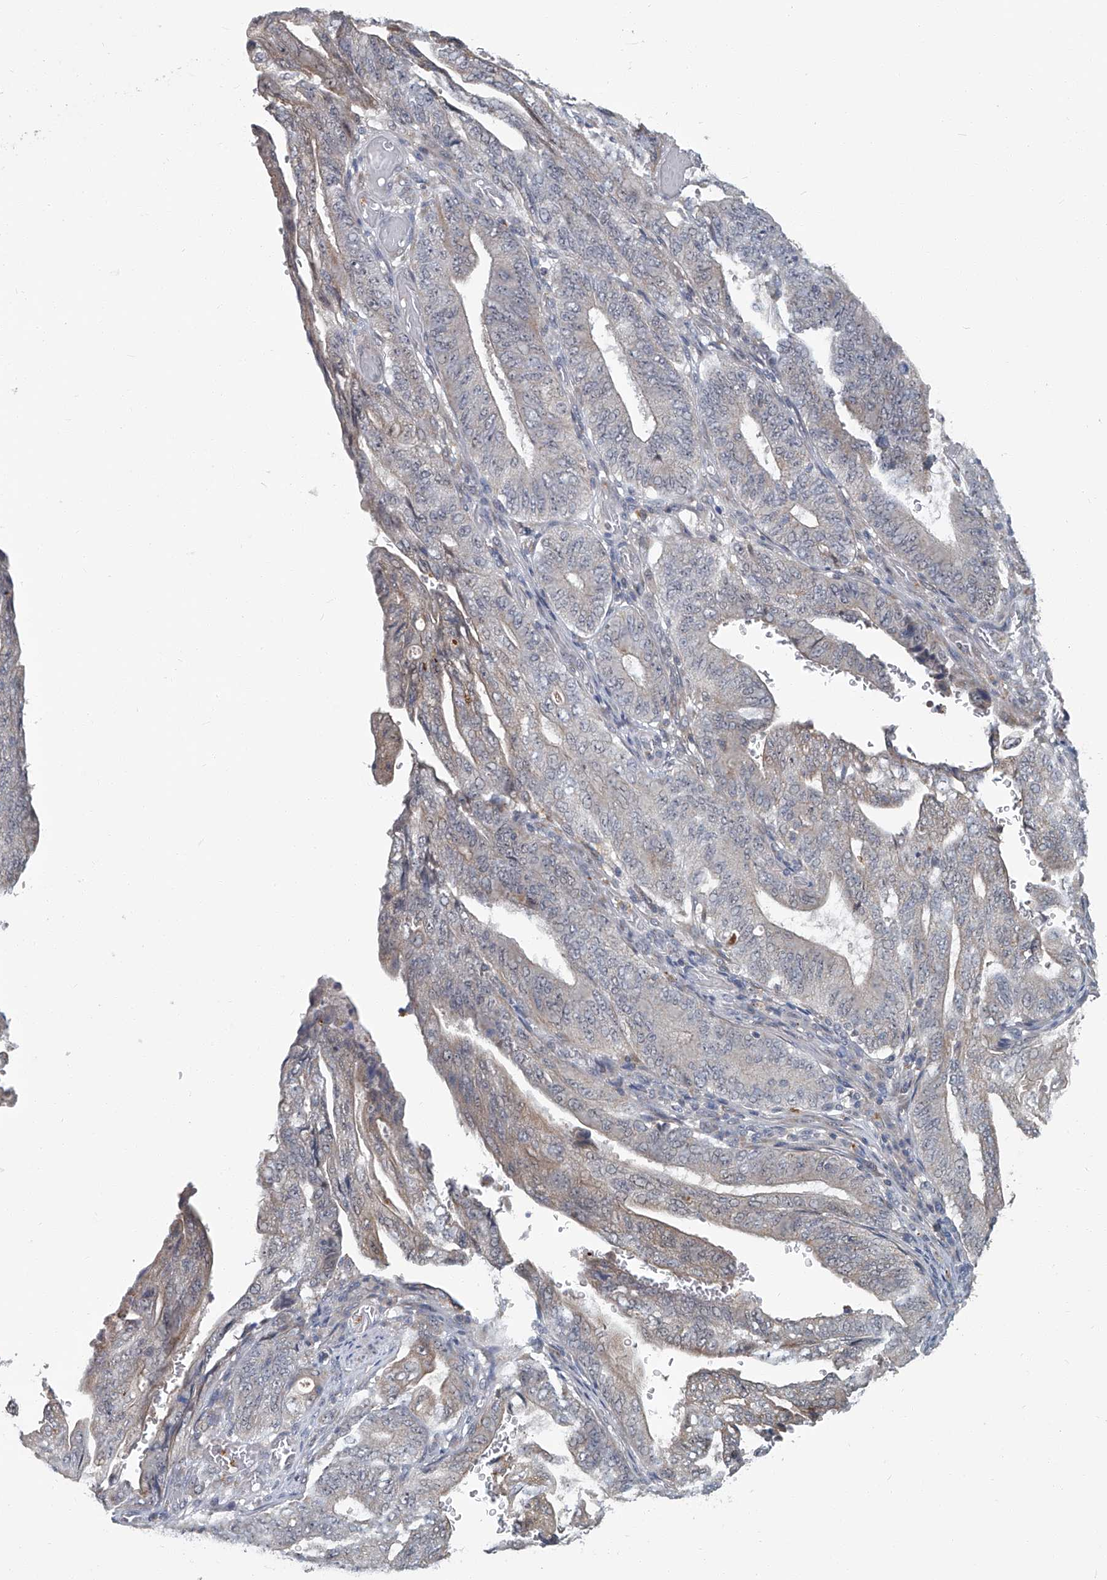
{"staining": {"intensity": "negative", "quantity": "none", "location": "none"}, "tissue": "stomach cancer", "cell_type": "Tumor cells", "image_type": "cancer", "snomed": [{"axis": "morphology", "description": "Adenocarcinoma, NOS"}, {"axis": "topography", "description": "Stomach"}], "caption": "A high-resolution image shows IHC staining of stomach cancer (adenocarcinoma), which exhibits no significant expression in tumor cells. (Immunohistochemistry, brightfield microscopy, high magnification).", "gene": "AKNAD1", "patient": {"sex": "female", "age": 73}}